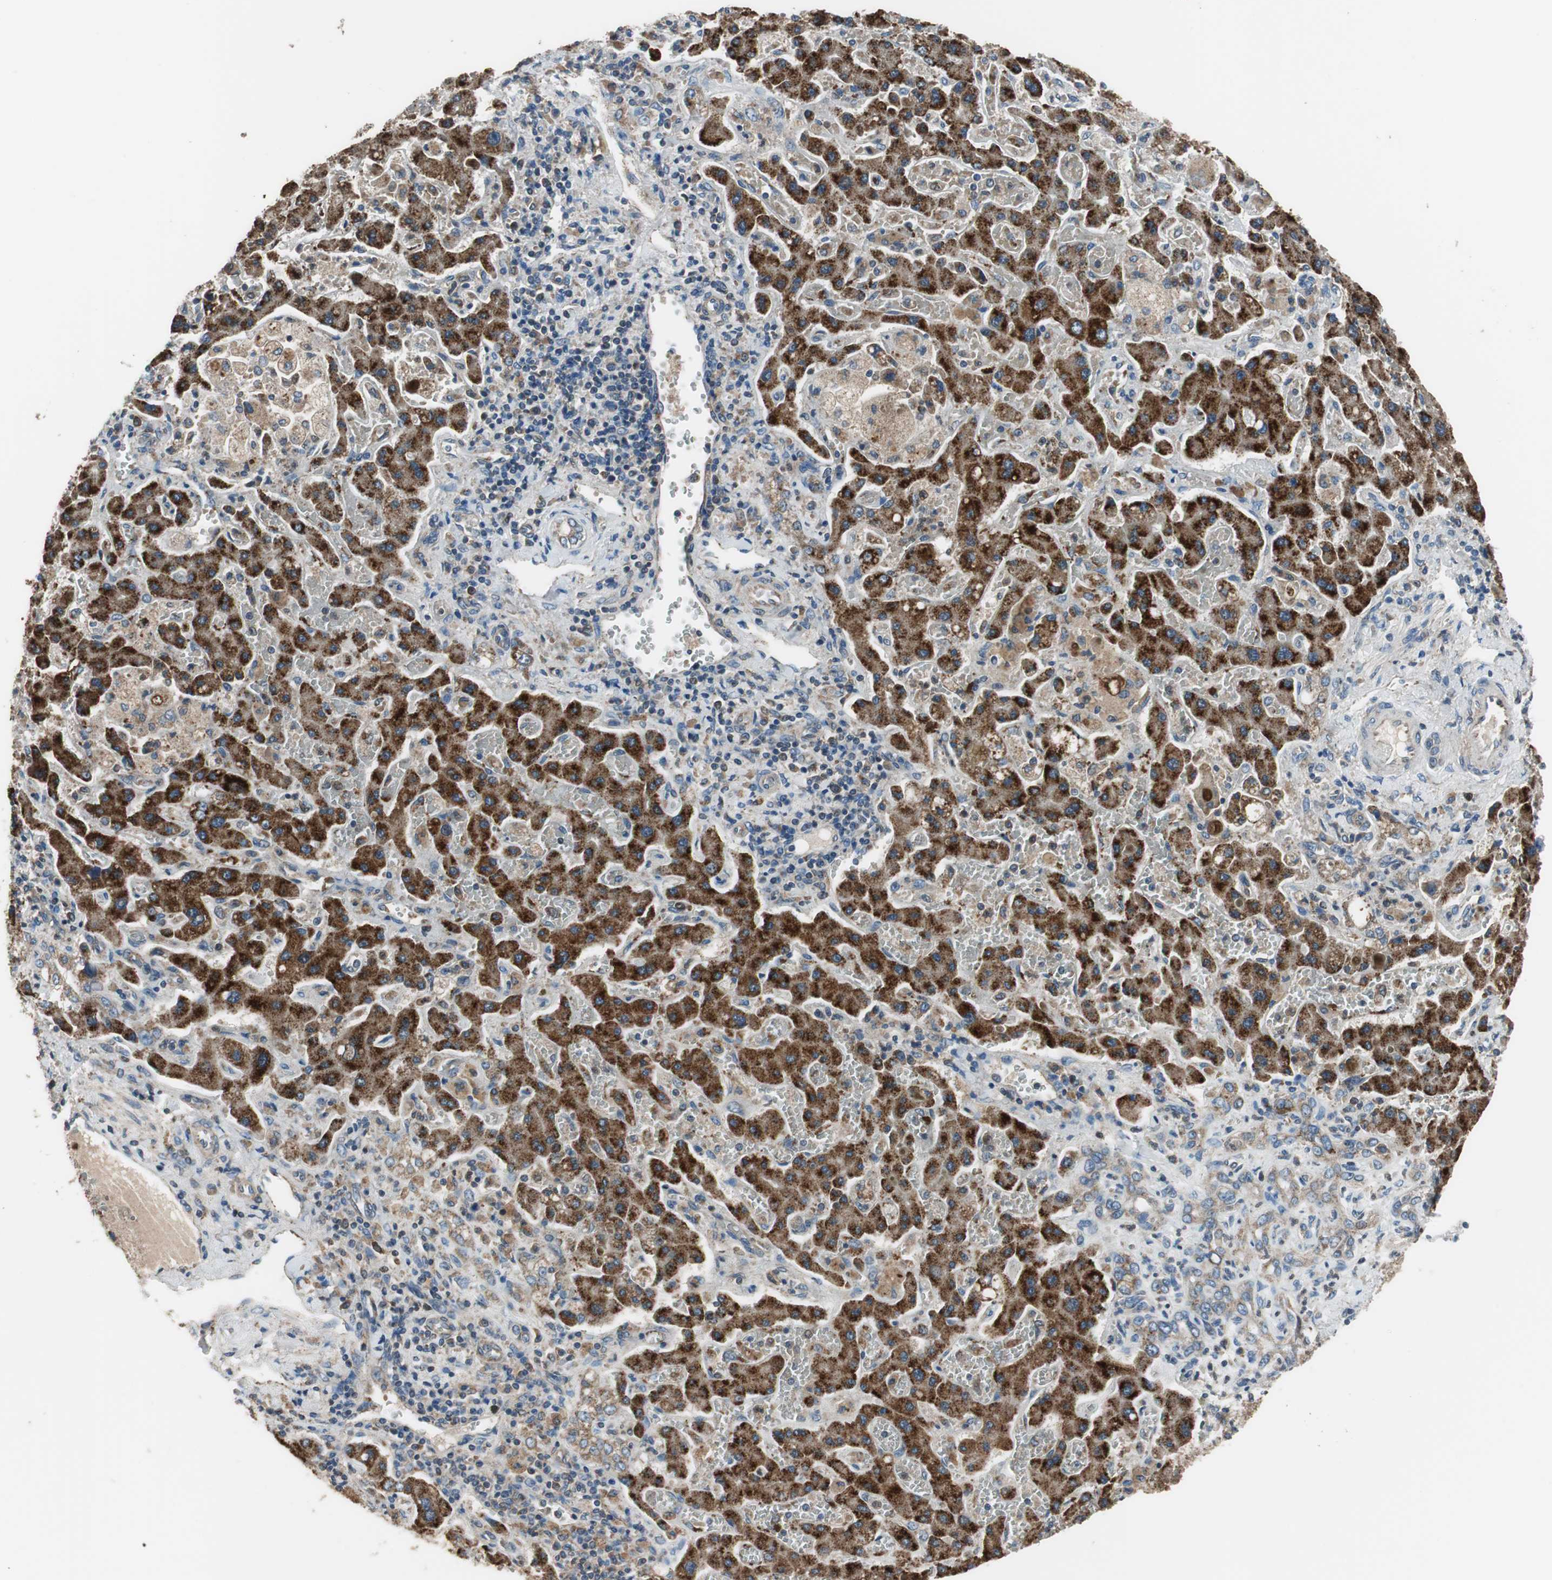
{"staining": {"intensity": "moderate", "quantity": ">75%", "location": "cytoplasmic/membranous"}, "tissue": "liver cancer", "cell_type": "Tumor cells", "image_type": "cancer", "snomed": [{"axis": "morphology", "description": "Cholangiocarcinoma"}, {"axis": "topography", "description": "Liver"}], "caption": "Liver cholangiocarcinoma stained with immunohistochemistry (IHC) displays moderate cytoplasmic/membranous staining in about >75% of tumor cells. The staining was performed using DAB (3,3'-diaminobenzidine), with brown indicating positive protein expression. Nuclei are stained blue with hematoxylin.", "gene": "PI4KB", "patient": {"sex": "male", "age": 50}}